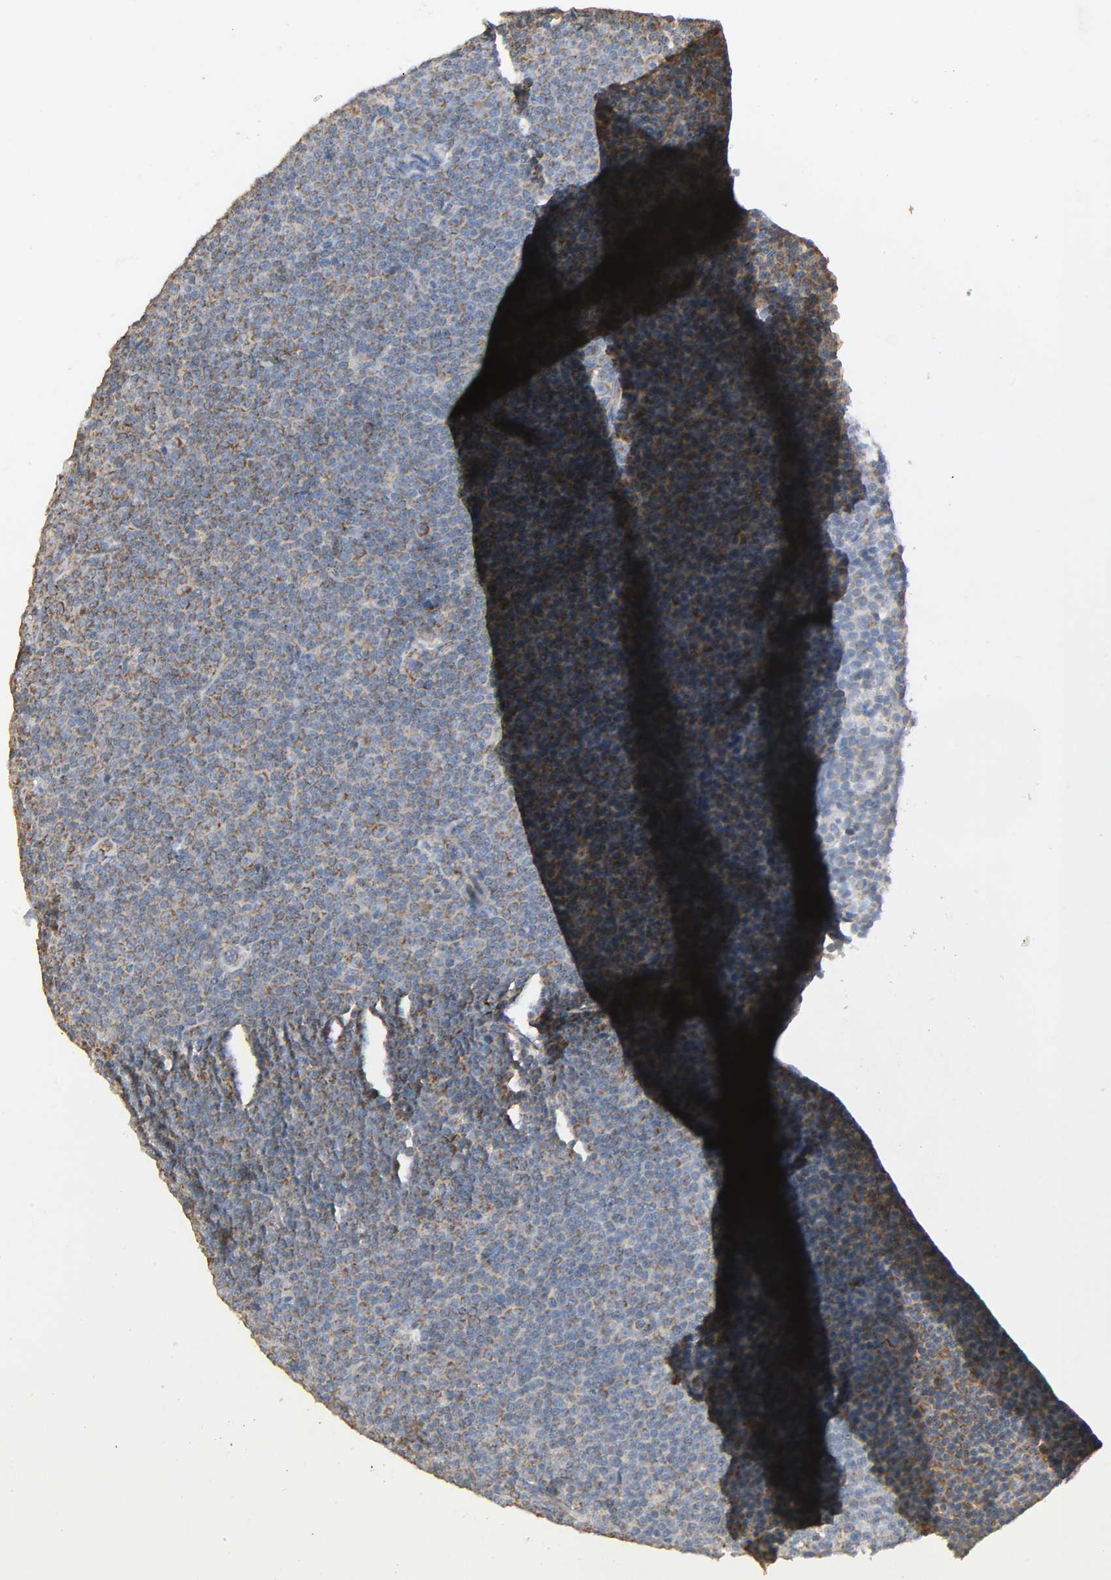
{"staining": {"intensity": "weak", "quantity": "25%-75%", "location": "cytoplasmic/membranous"}, "tissue": "lymphoma", "cell_type": "Tumor cells", "image_type": "cancer", "snomed": [{"axis": "morphology", "description": "Malignant lymphoma, non-Hodgkin's type, Low grade"}, {"axis": "topography", "description": "Lymph node"}], "caption": "DAB immunohistochemical staining of malignant lymphoma, non-Hodgkin's type (low-grade) displays weak cytoplasmic/membranous protein staining in about 25%-75% of tumor cells. (brown staining indicates protein expression, while blue staining denotes nuclei).", "gene": "NDUFS3", "patient": {"sex": "female", "age": 67}}